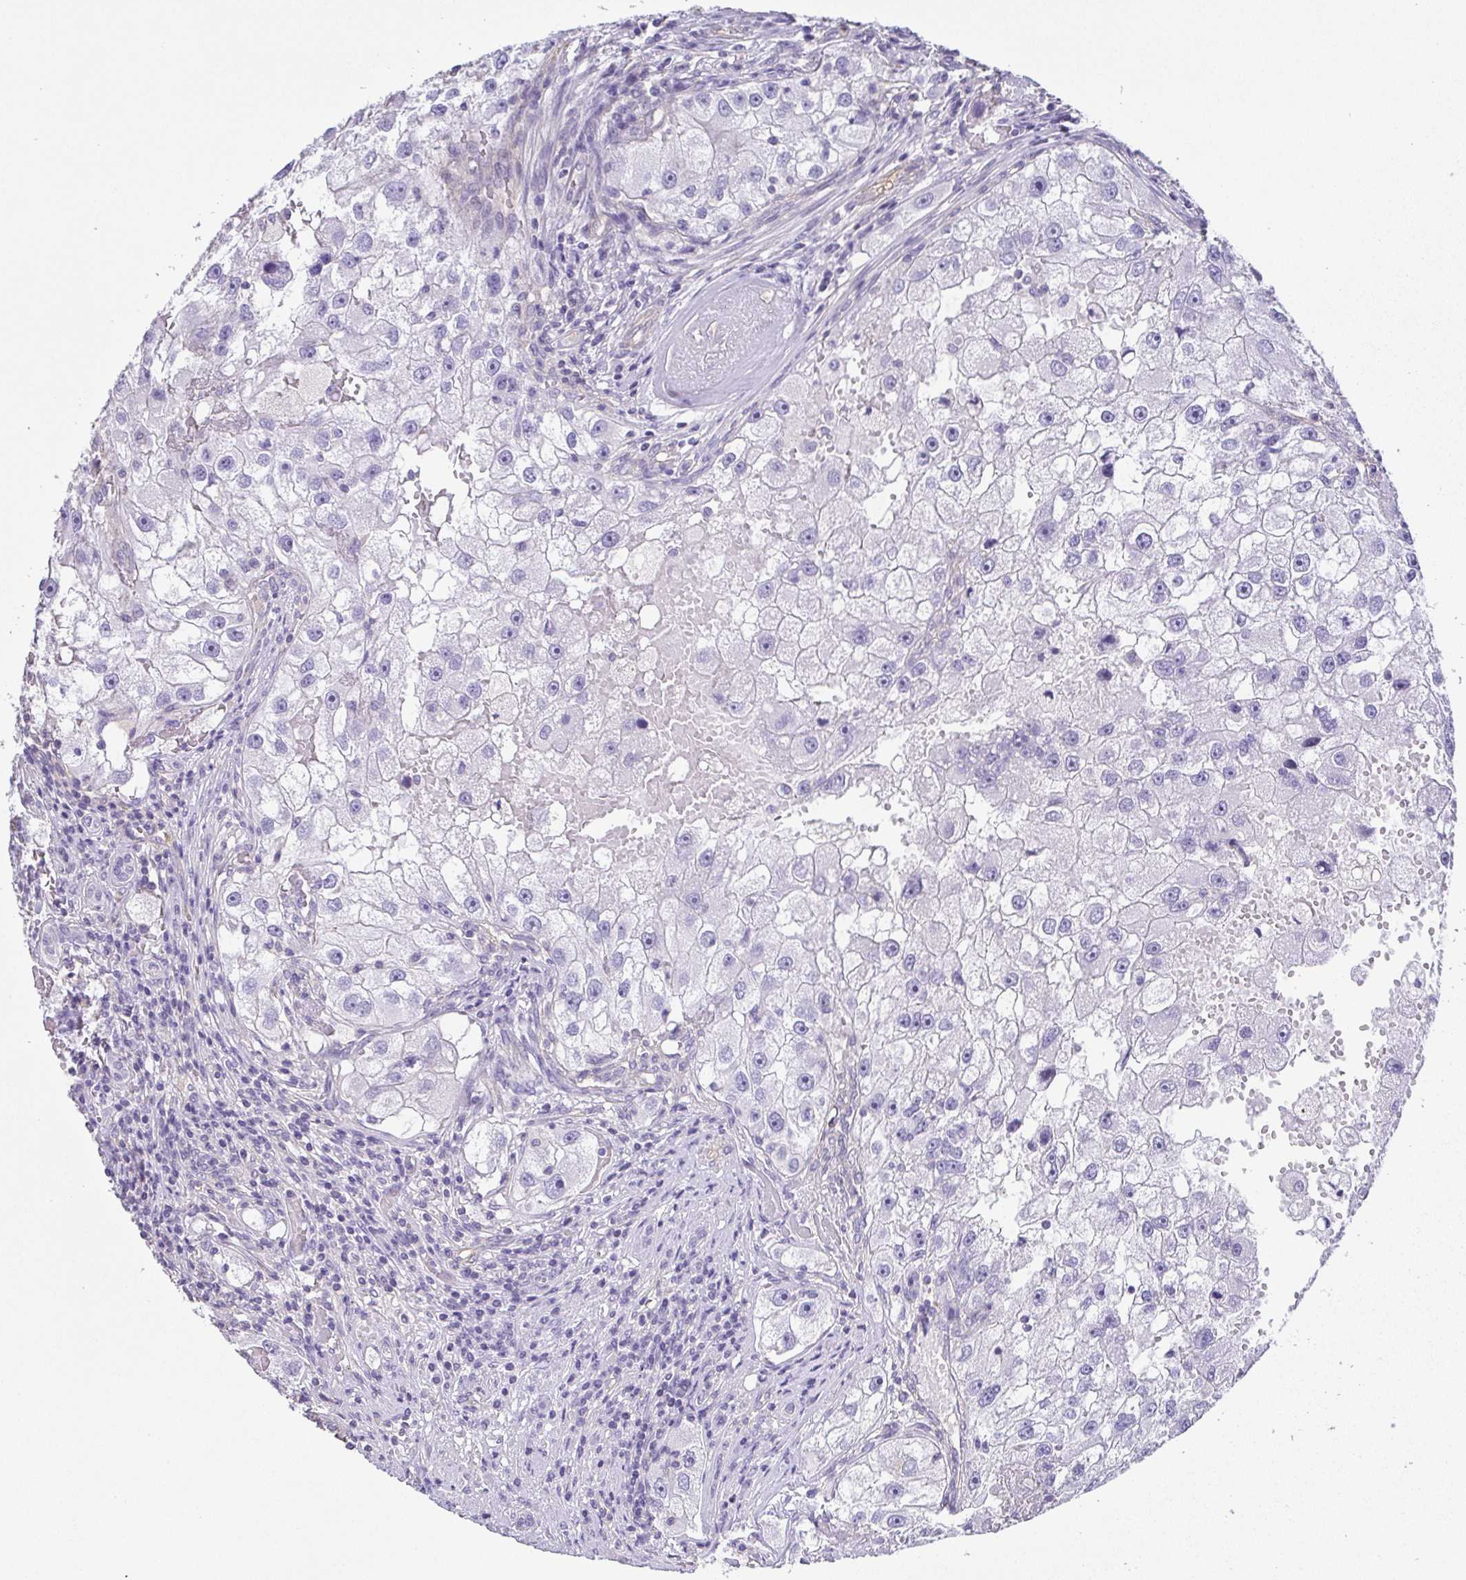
{"staining": {"intensity": "negative", "quantity": "none", "location": "none"}, "tissue": "renal cancer", "cell_type": "Tumor cells", "image_type": "cancer", "snomed": [{"axis": "morphology", "description": "Adenocarcinoma, NOS"}, {"axis": "topography", "description": "Kidney"}], "caption": "Tumor cells are negative for protein expression in human renal adenocarcinoma.", "gene": "MYL6", "patient": {"sex": "male", "age": 63}}